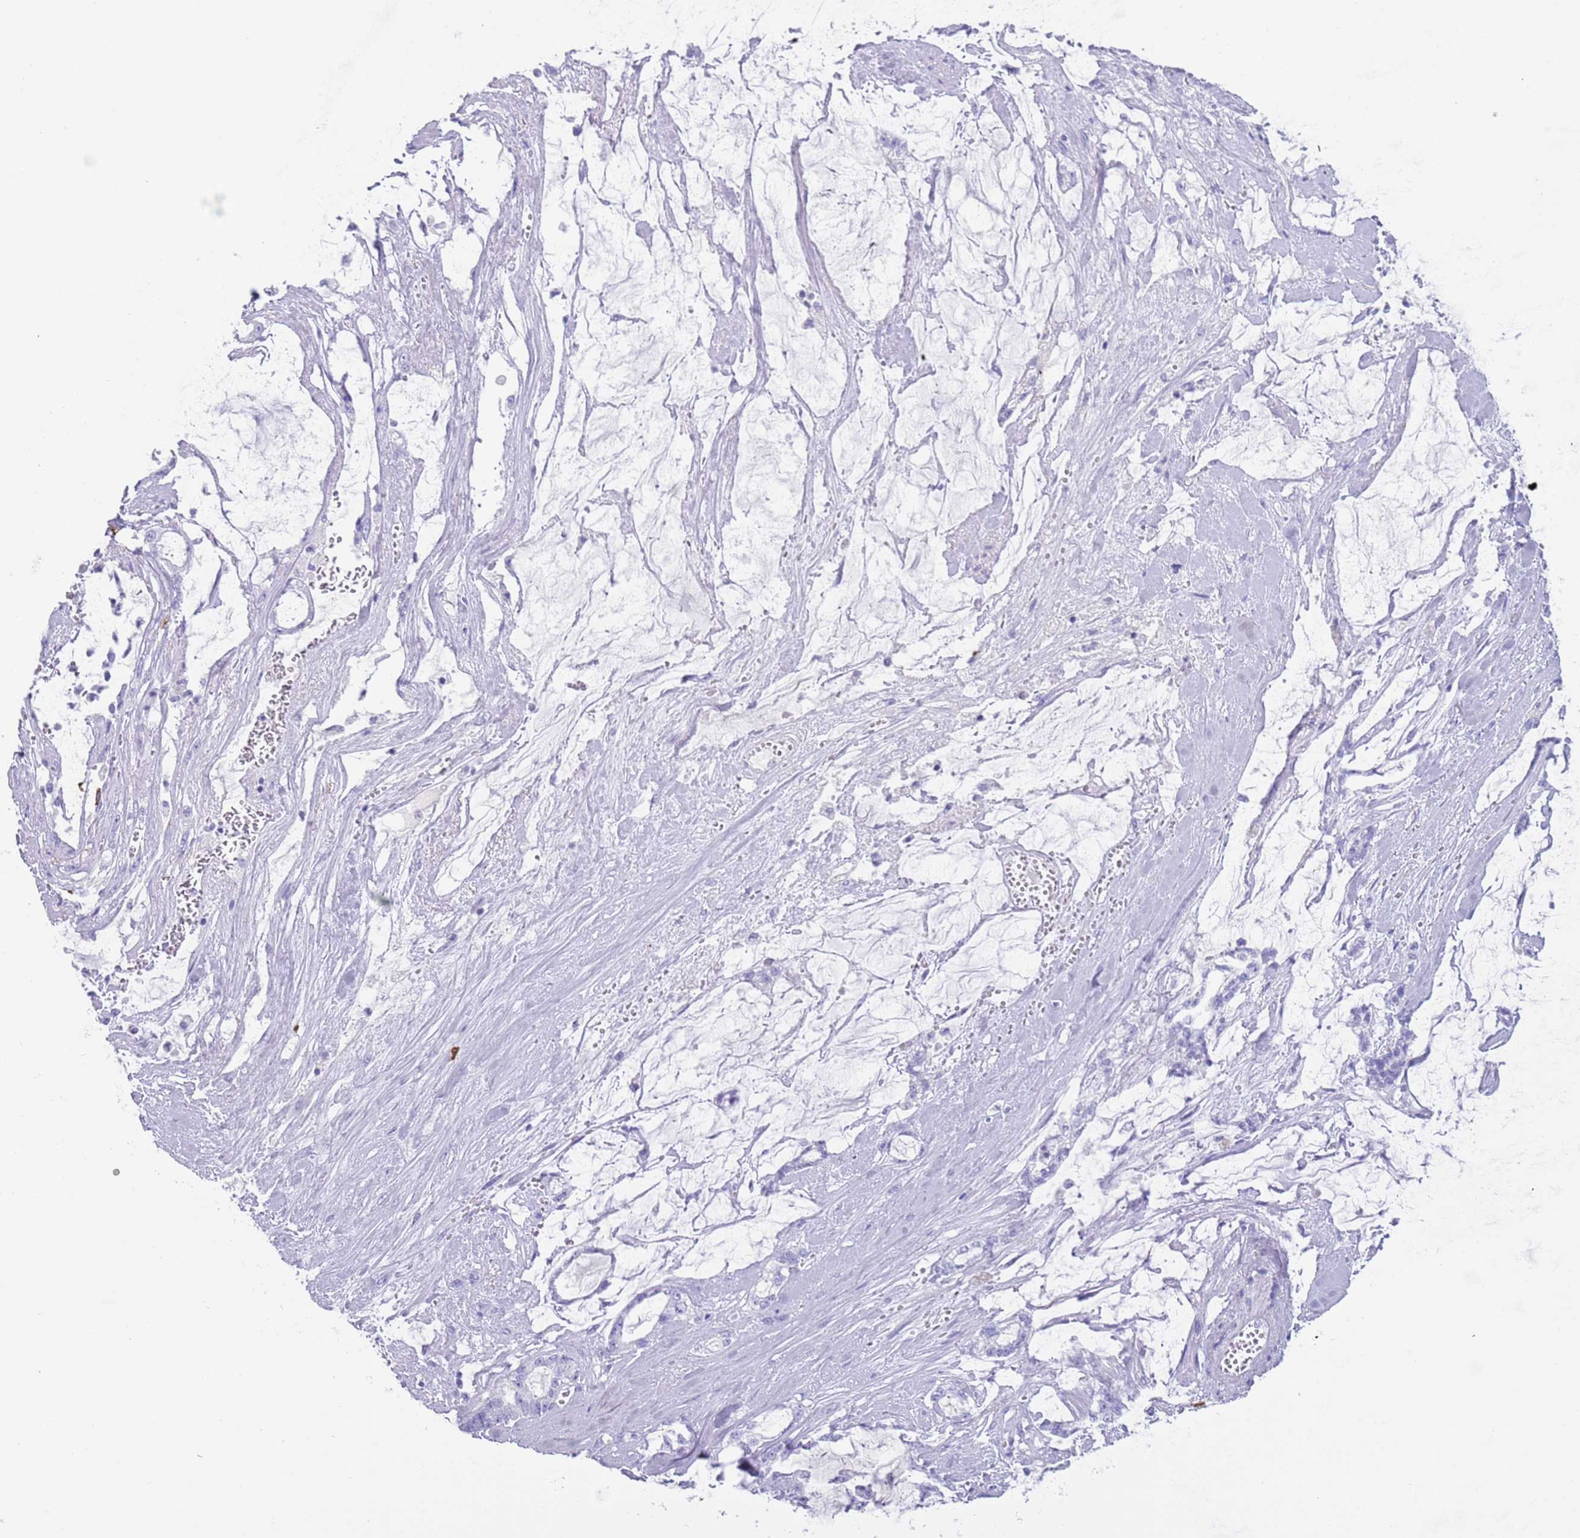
{"staining": {"intensity": "negative", "quantity": "none", "location": "none"}, "tissue": "pancreatic cancer", "cell_type": "Tumor cells", "image_type": "cancer", "snomed": [{"axis": "morphology", "description": "Adenocarcinoma, NOS"}, {"axis": "topography", "description": "Pancreas"}], "caption": "Tumor cells show no significant protein positivity in pancreatic cancer. (DAB (3,3'-diaminobenzidine) IHC, high magnification).", "gene": "MYADML2", "patient": {"sex": "female", "age": 73}}